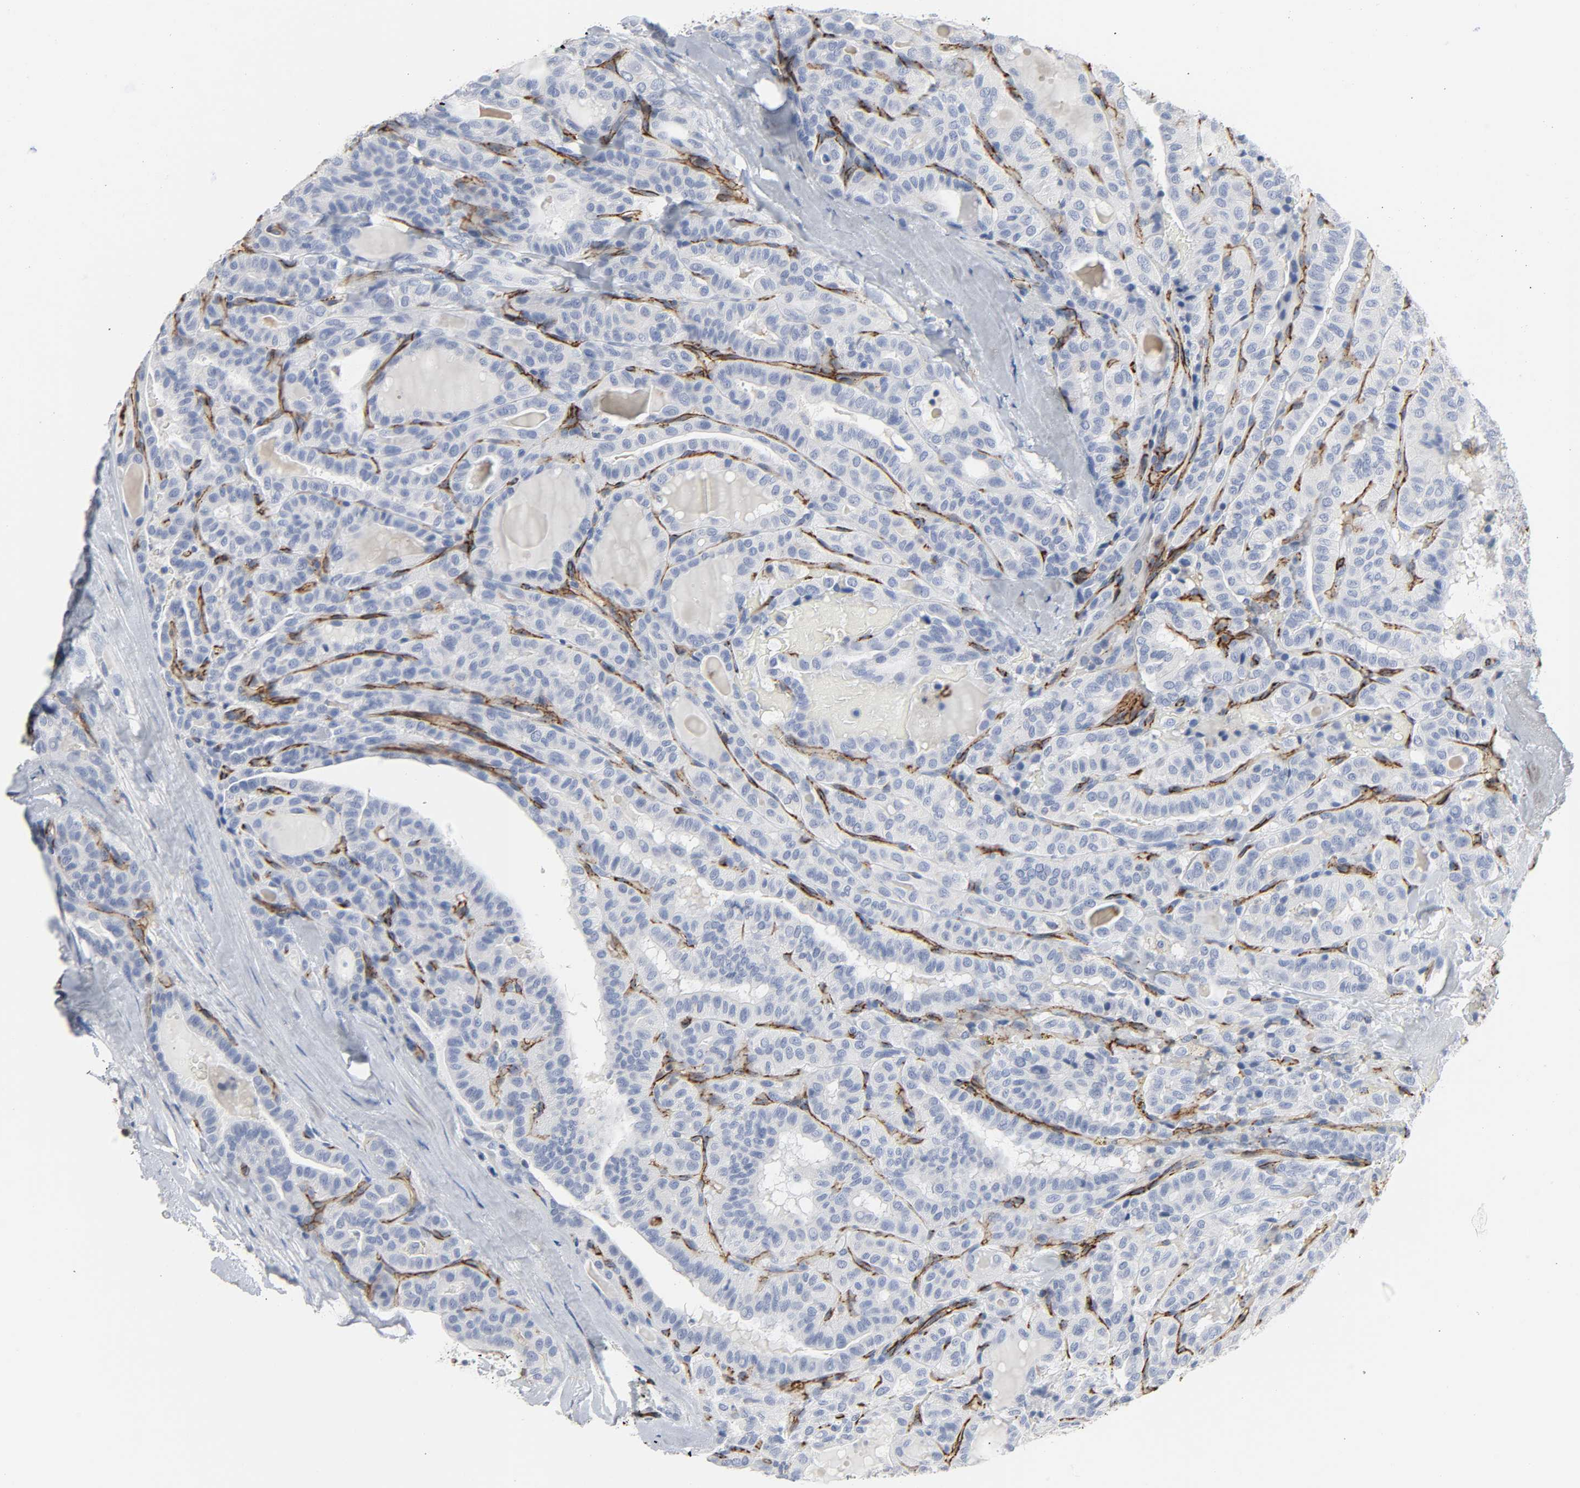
{"staining": {"intensity": "negative", "quantity": "none", "location": "none"}, "tissue": "thyroid cancer", "cell_type": "Tumor cells", "image_type": "cancer", "snomed": [{"axis": "morphology", "description": "Papillary adenocarcinoma, NOS"}, {"axis": "topography", "description": "Thyroid gland"}], "caption": "Thyroid papillary adenocarcinoma was stained to show a protein in brown. There is no significant expression in tumor cells. Nuclei are stained in blue.", "gene": "PECAM1", "patient": {"sex": "male", "age": 77}}